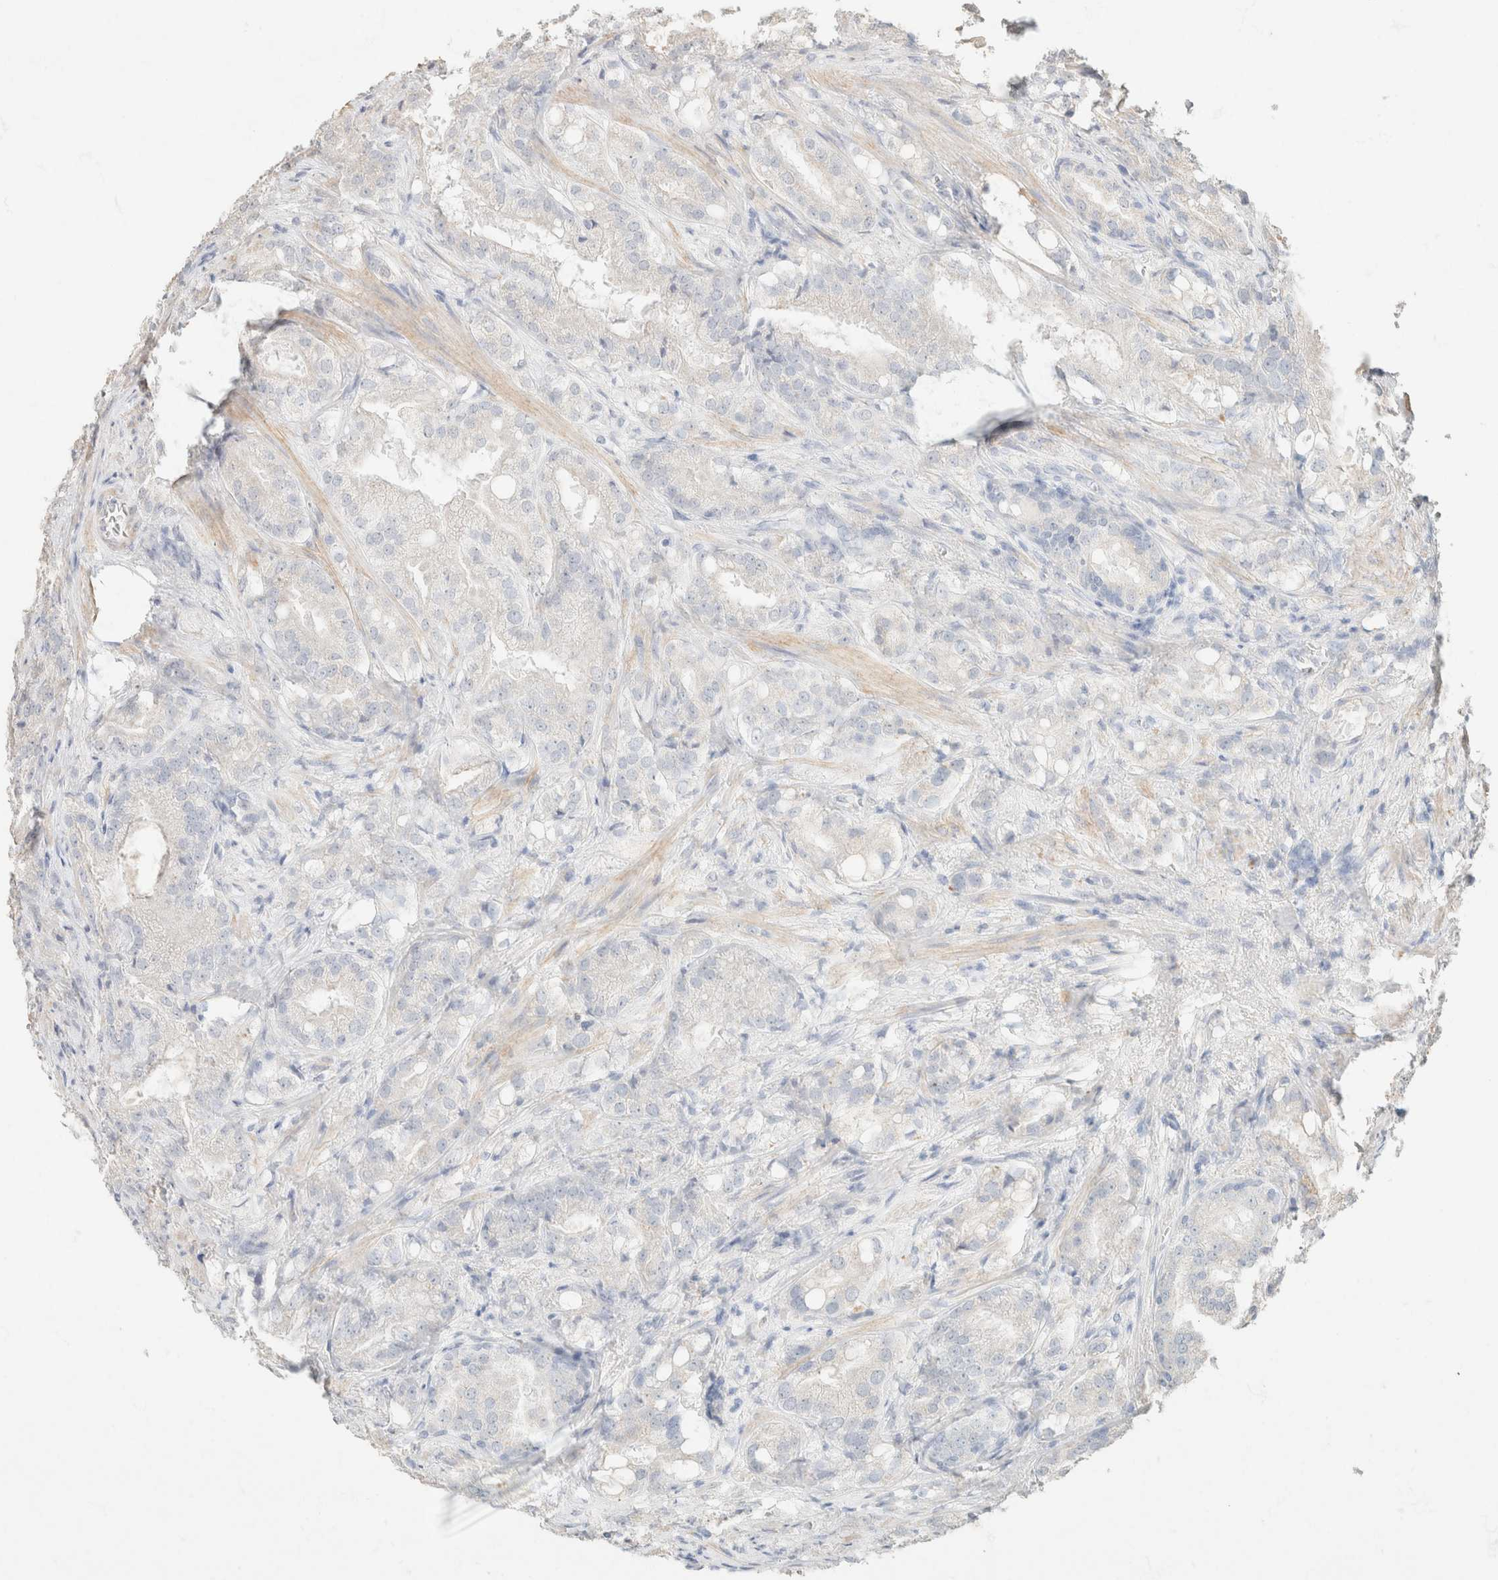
{"staining": {"intensity": "negative", "quantity": "none", "location": "none"}, "tissue": "prostate cancer", "cell_type": "Tumor cells", "image_type": "cancer", "snomed": [{"axis": "morphology", "description": "Adenocarcinoma, High grade"}, {"axis": "topography", "description": "Prostate"}], "caption": "Tumor cells are negative for brown protein staining in high-grade adenocarcinoma (prostate).", "gene": "CA12", "patient": {"sex": "male", "age": 64}}